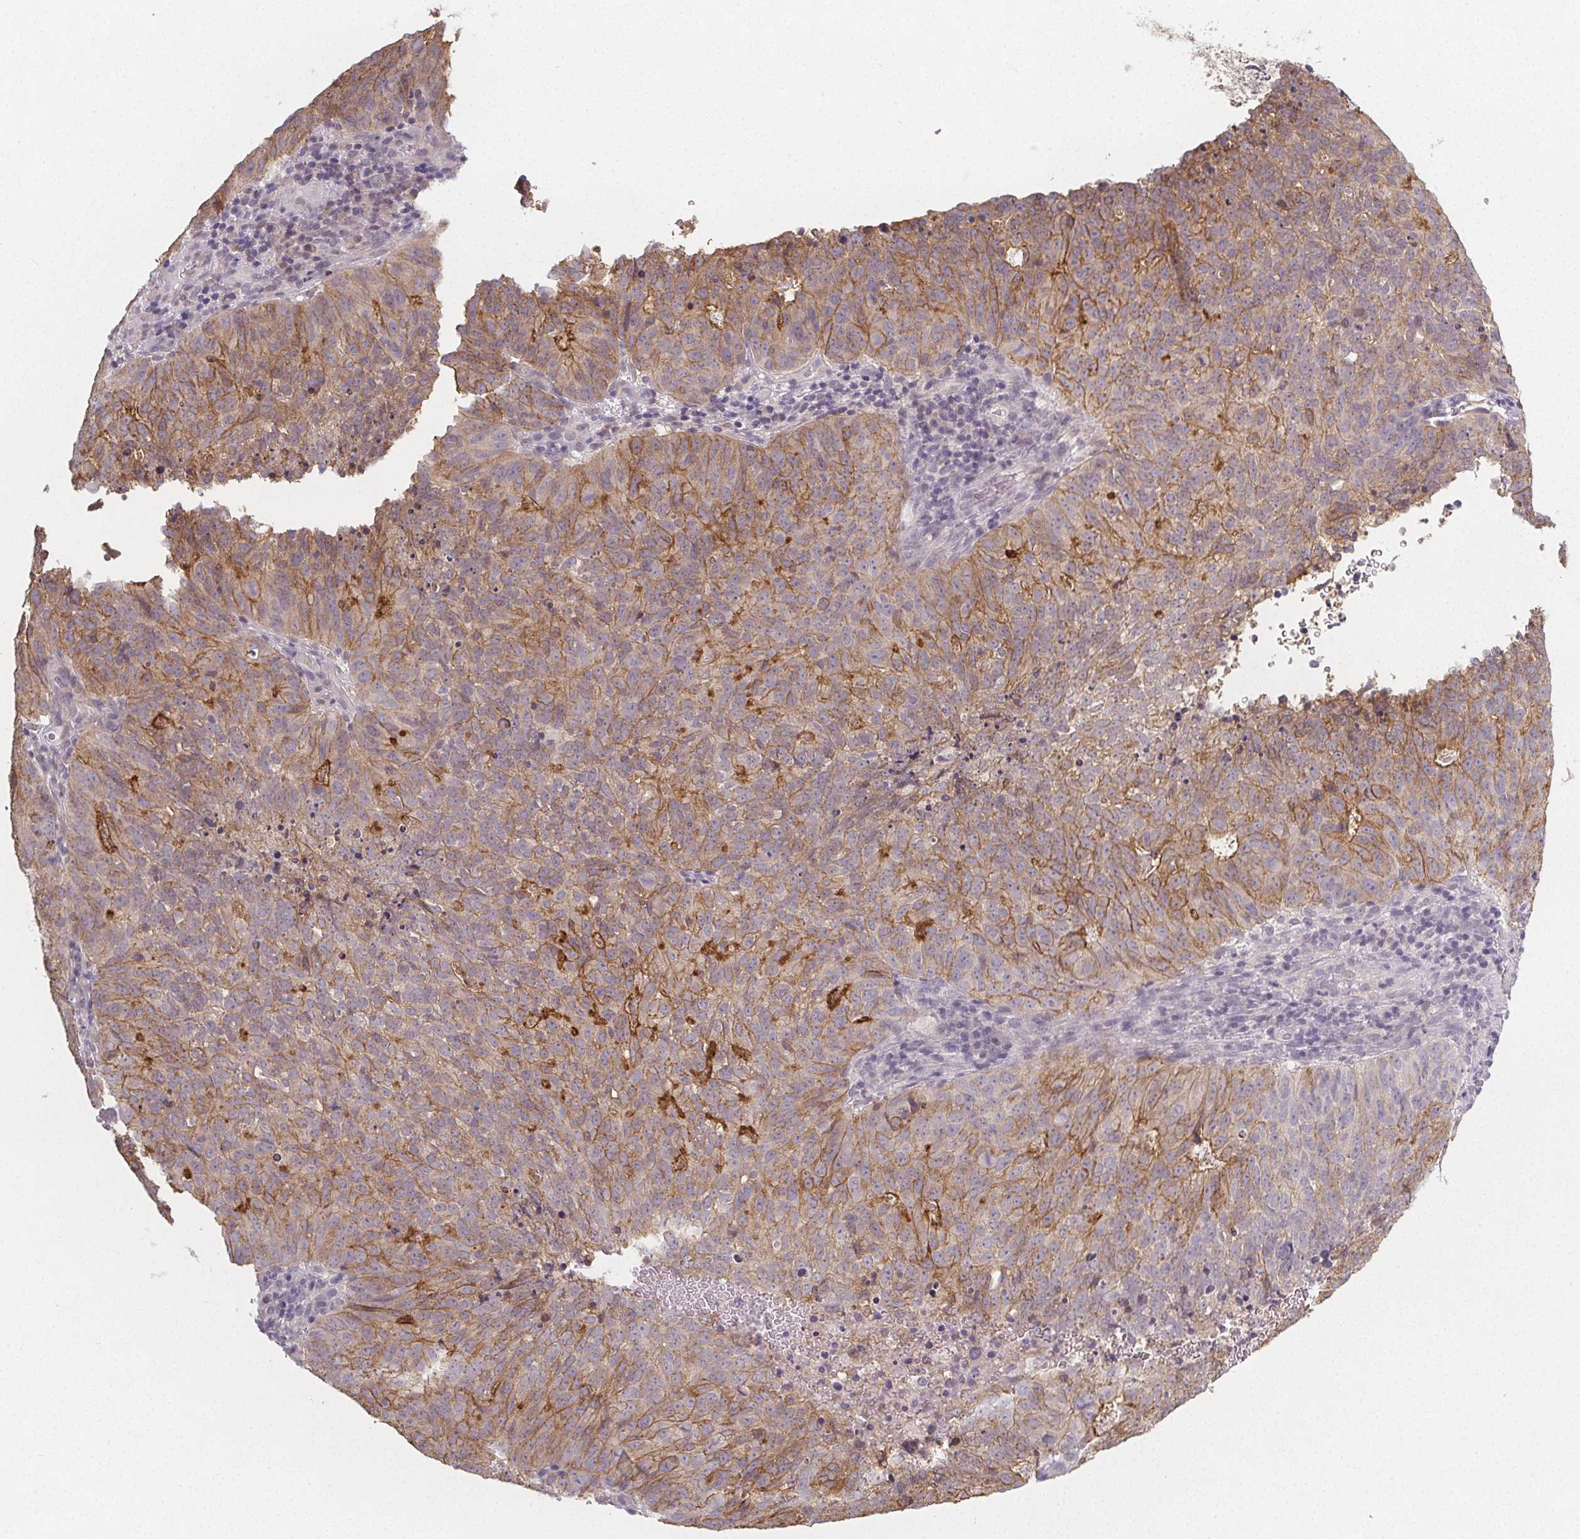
{"staining": {"intensity": "moderate", "quantity": "25%-75%", "location": "cytoplasmic/membranous"}, "tissue": "cervical cancer", "cell_type": "Tumor cells", "image_type": "cancer", "snomed": [{"axis": "morphology", "description": "Adenocarcinoma, NOS"}, {"axis": "topography", "description": "Cervix"}], "caption": "Moderate cytoplasmic/membranous expression is appreciated in approximately 25%-75% of tumor cells in cervical cancer (adenocarcinoma).", "gene": "SLC26A2", "patient": {"sex": "female", "age": 38}}